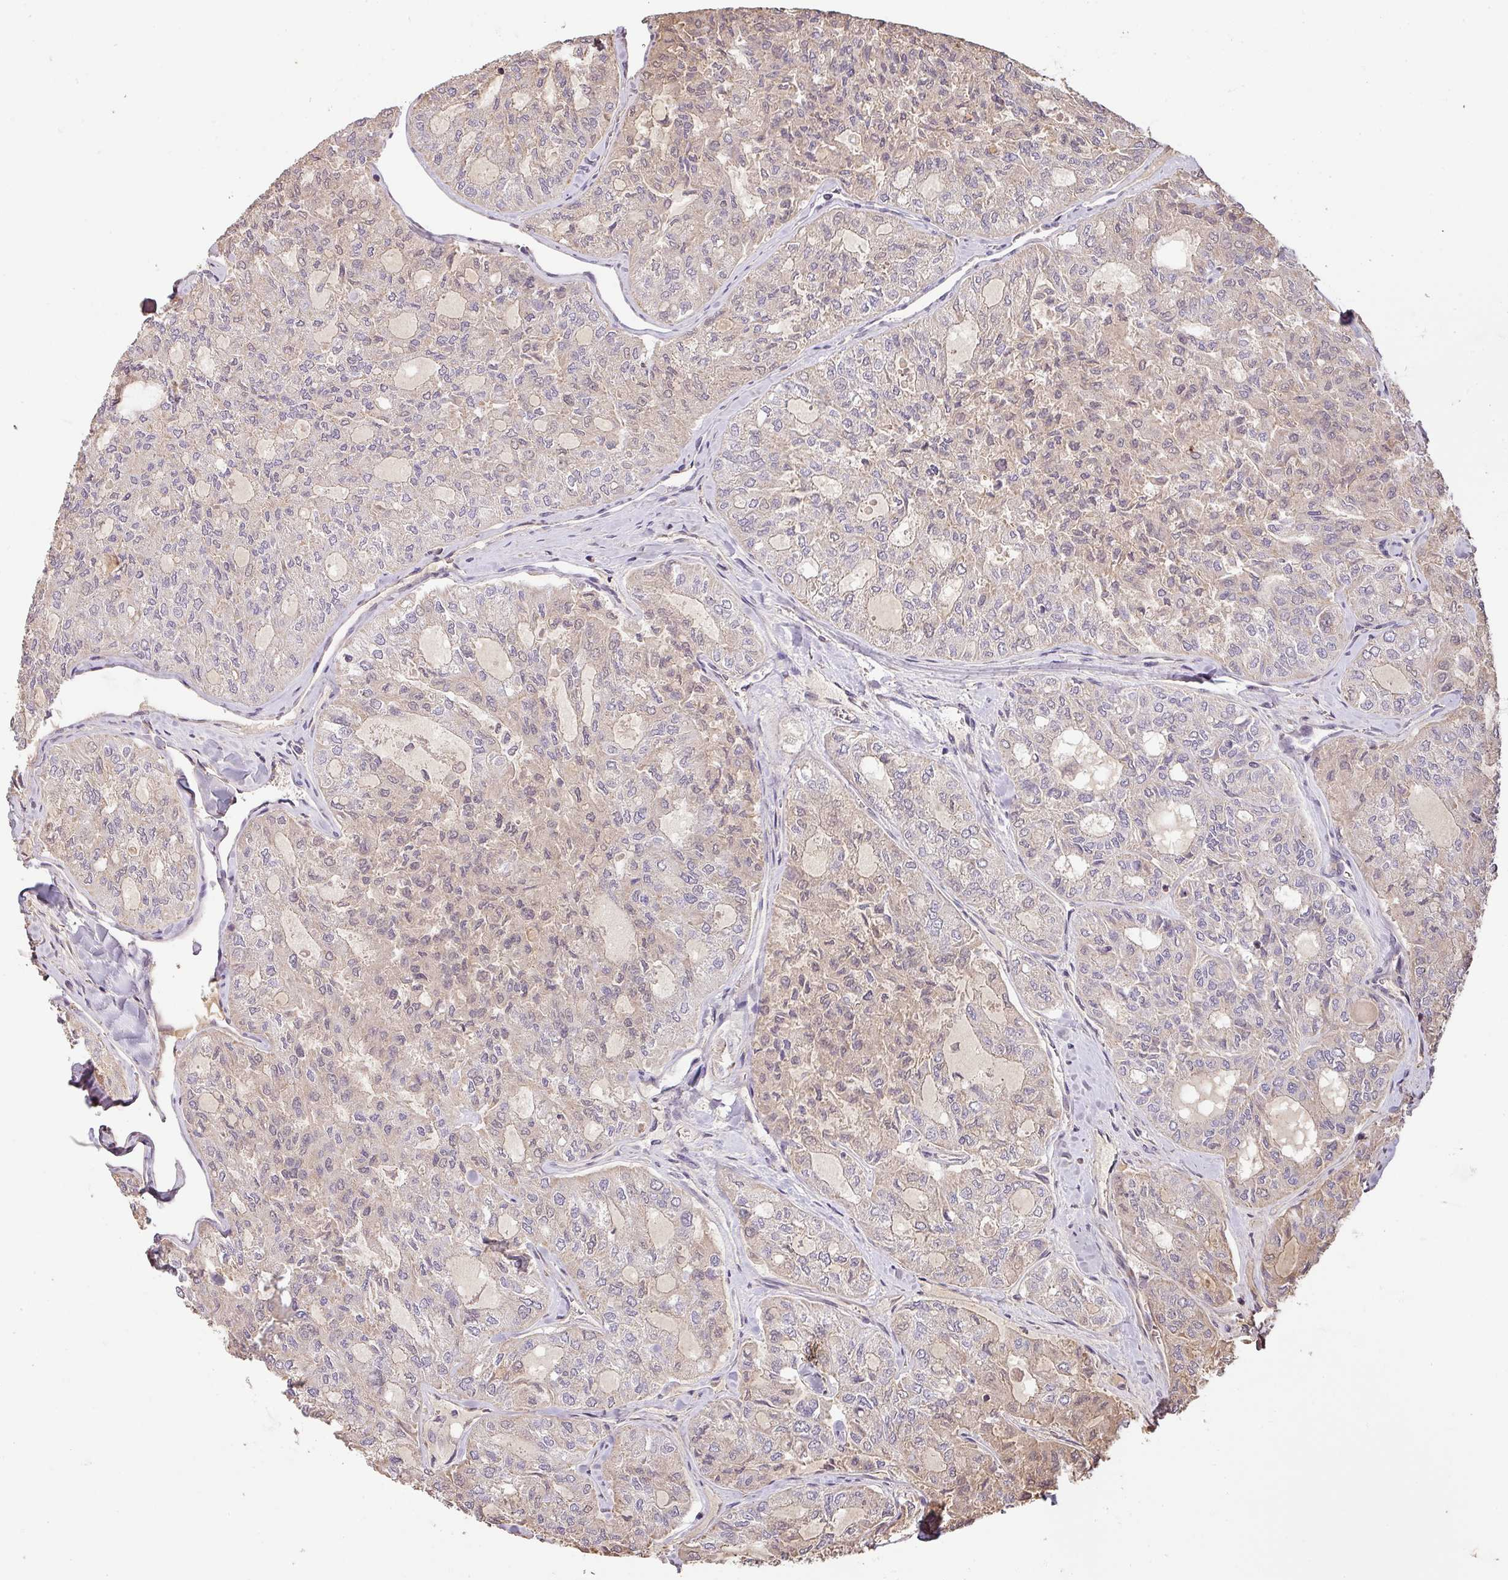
{"staining": {"intensity": "negative", "quantity": "none", "location": "none"}, "tissue": "thyroid cancer", "cell_type": "Tumor cells", "image_type": "cancer", "snomed": [{"axis": "morphology", "description": "Follicular adenoma carcinoma, NOS"}, {"axis": "topography", "description": "Thyroid gland"}], "caption": "Protein analysis of thyroid cancer reveals no significant positivity in tumor cells. Brightfield microscopy of IHC stained with DAB (3,3'-diaminobenzidine) (brown) and hematoxylin (blue), captured at high magnification.", "gene": "BPIFB3", "patient": {"sex": "male", "age": 75}}